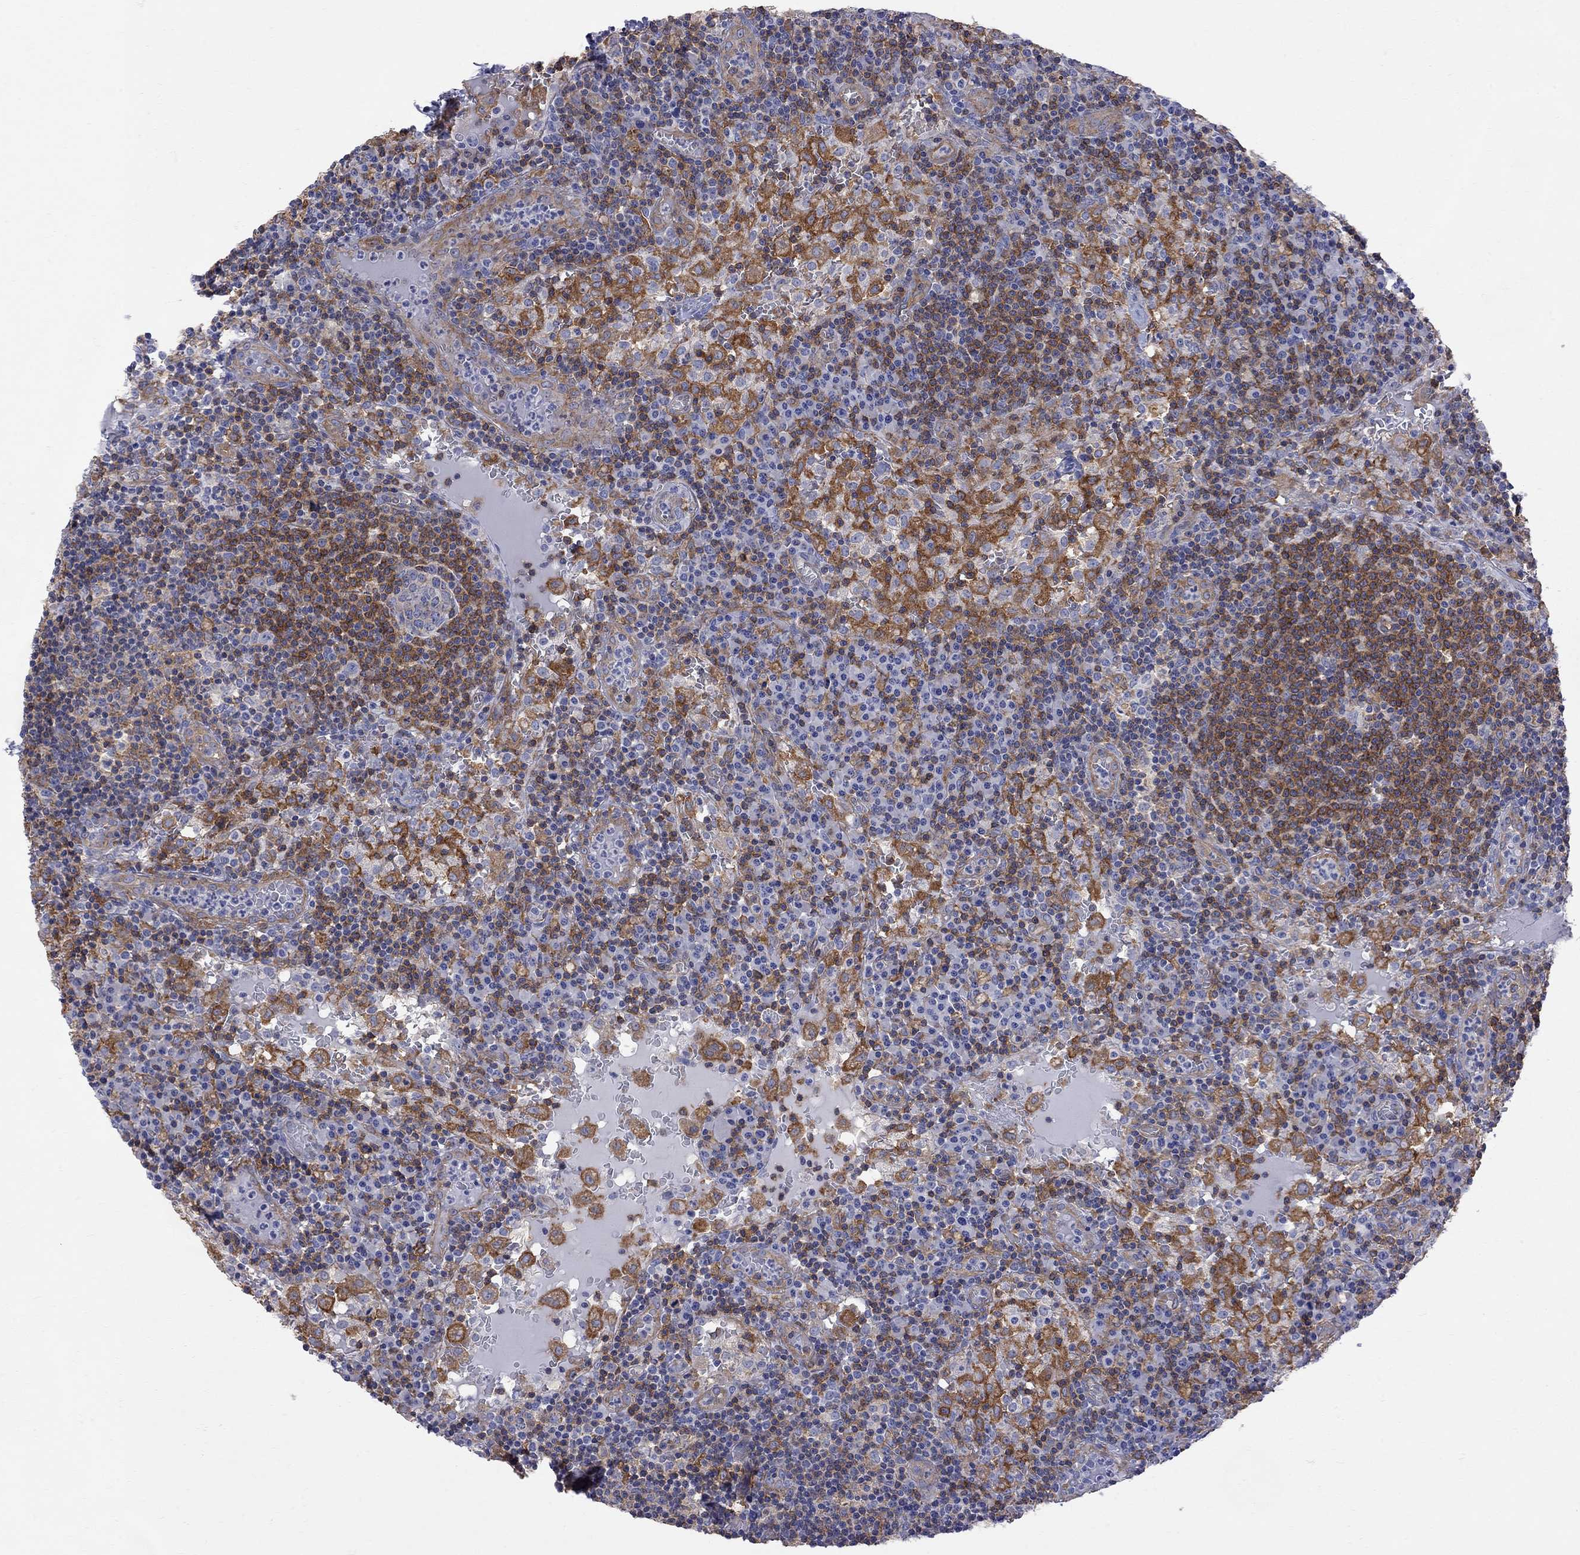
{"staining": {"intensity": "moderate", "quantity": "<25%", "location": "cytoplasmic/membranous"}, "tissue": "lymph node", "cell_type": "Germinal center cells", "image_type": "normal", "snomed": [{"axis": "morphology", "description": "Normal tissue, NOS"}, {"axis": "topography", "description": "Lymph node"}], "caption": "Brown immunohistochemical staining in normal human lymph node demonstrates moderate cytoplasmic/membranous positivity in about <25% of germinal center cells.", "gene": "ABI3", "patient": {"sex": "male", "age": 62}}